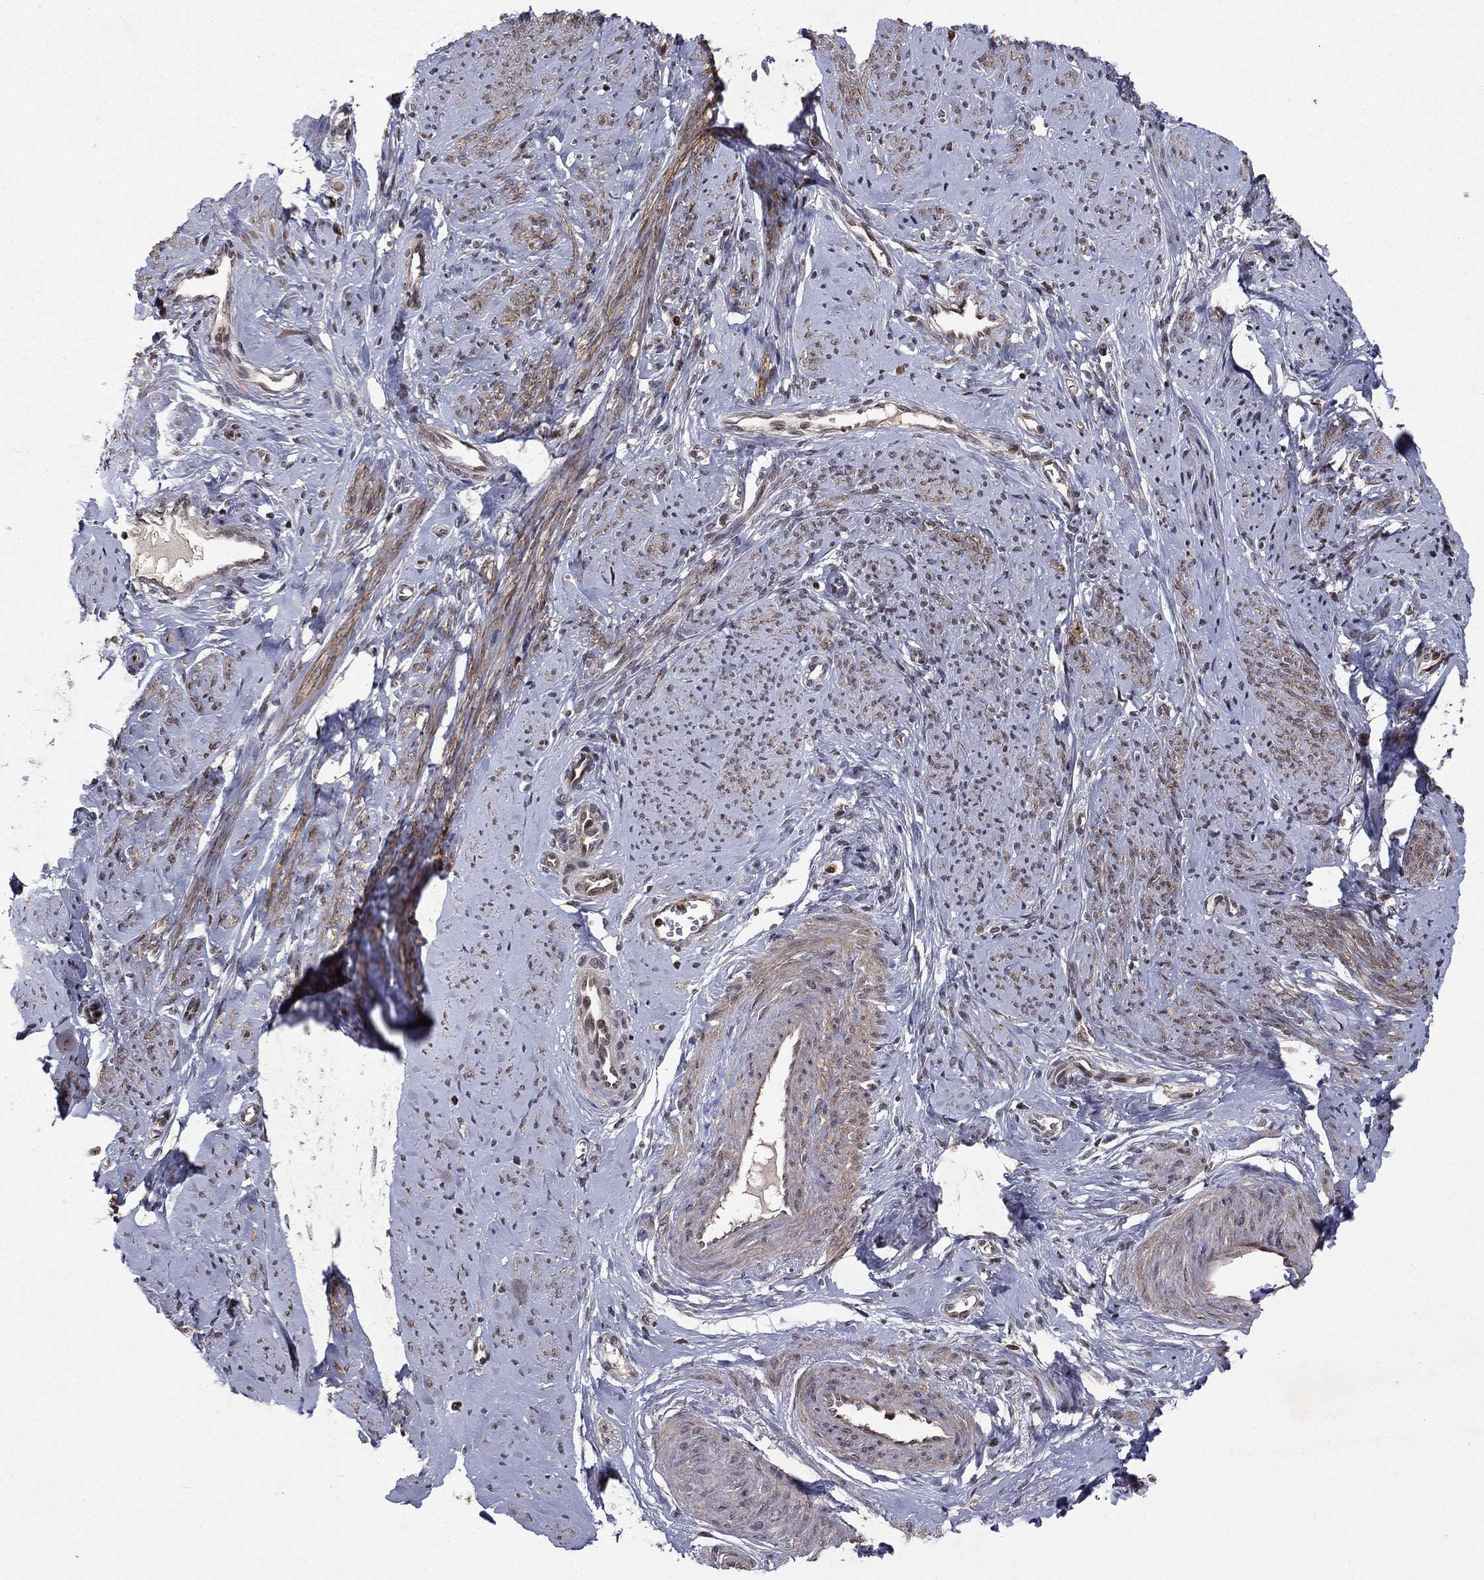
{"staining": {"intensity": "strong", "quantity": "25%-75%", "location": "cytoplasmic/membranous"}, "tissue": "smooth muscle", "cell_type": "Smooth muscle cells", "image_type": "normal", "snomed": [{"axis": "morphology", "description": "Normal tissue, NOS"}, {"axis": "topography", "description": "Smooth muscle"}], "caption": "The photomicrograph shows immunohistochemical staining of benign smooth muscle. There is strong cytoplasmic/membranous staining is present in about 25%-75% of smooth muscle cells.", "gene": "SORBS1", "patient": {"sex": "female", "age": 48}}